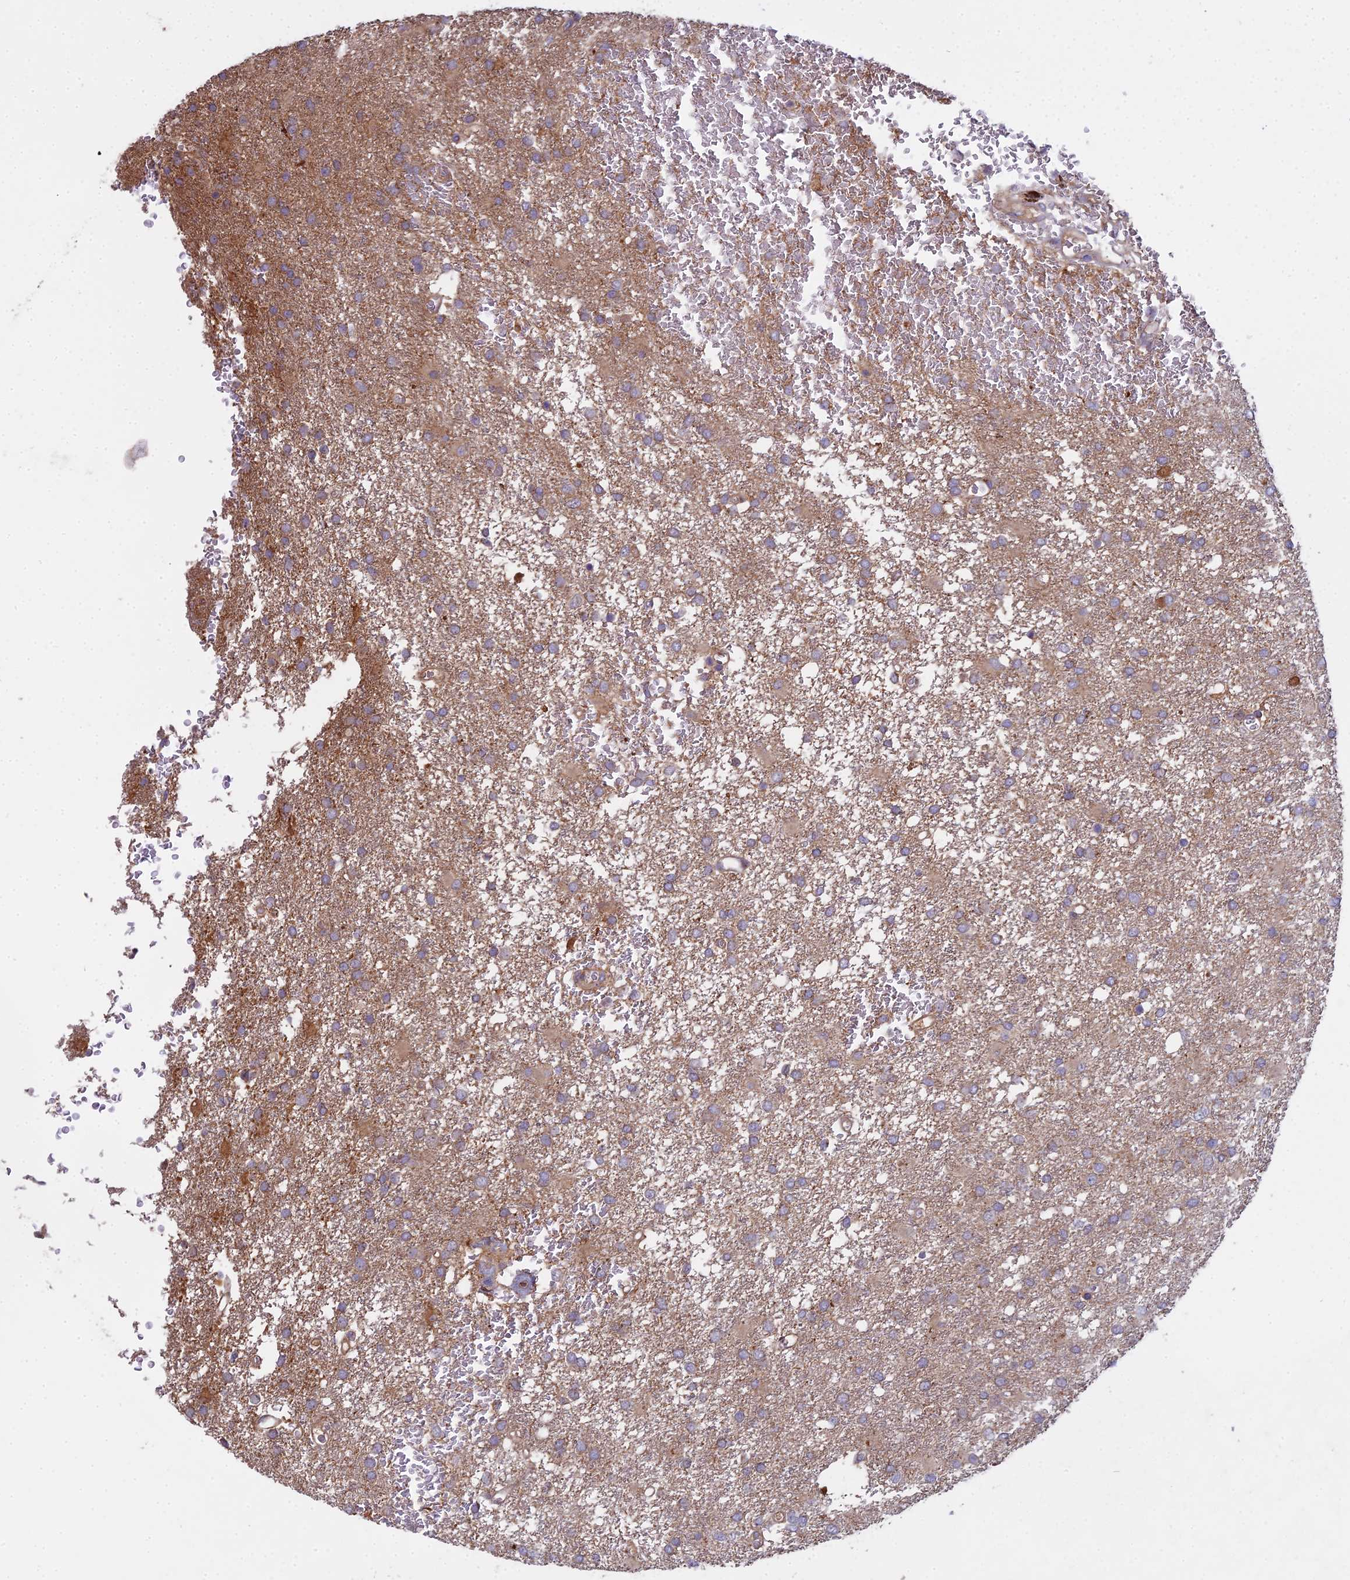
{"staining": {"intensity": "weak", "quantity": "25%-75%", "location": "cytoplasmic/membranous"}, "tissue": "glioma", "cell_type": "Tumor cells", "image_type": "cancer", "snomed": [{"axis": "morphology", "description": "Glioma, malignant, High grade"}, {"axis": "topography", "description": "Brain"}], "caption": "Protein expression analysis of high-grade glioma (malignant) reveals weak cytoplasmic/membranous staining in about 25%-75% of tumor cells. (brown staining indicates protein expression, while blue staining denotes nuclei).", "gene": "CCDC167", "patient": {"sex": "female", "age": 74}}